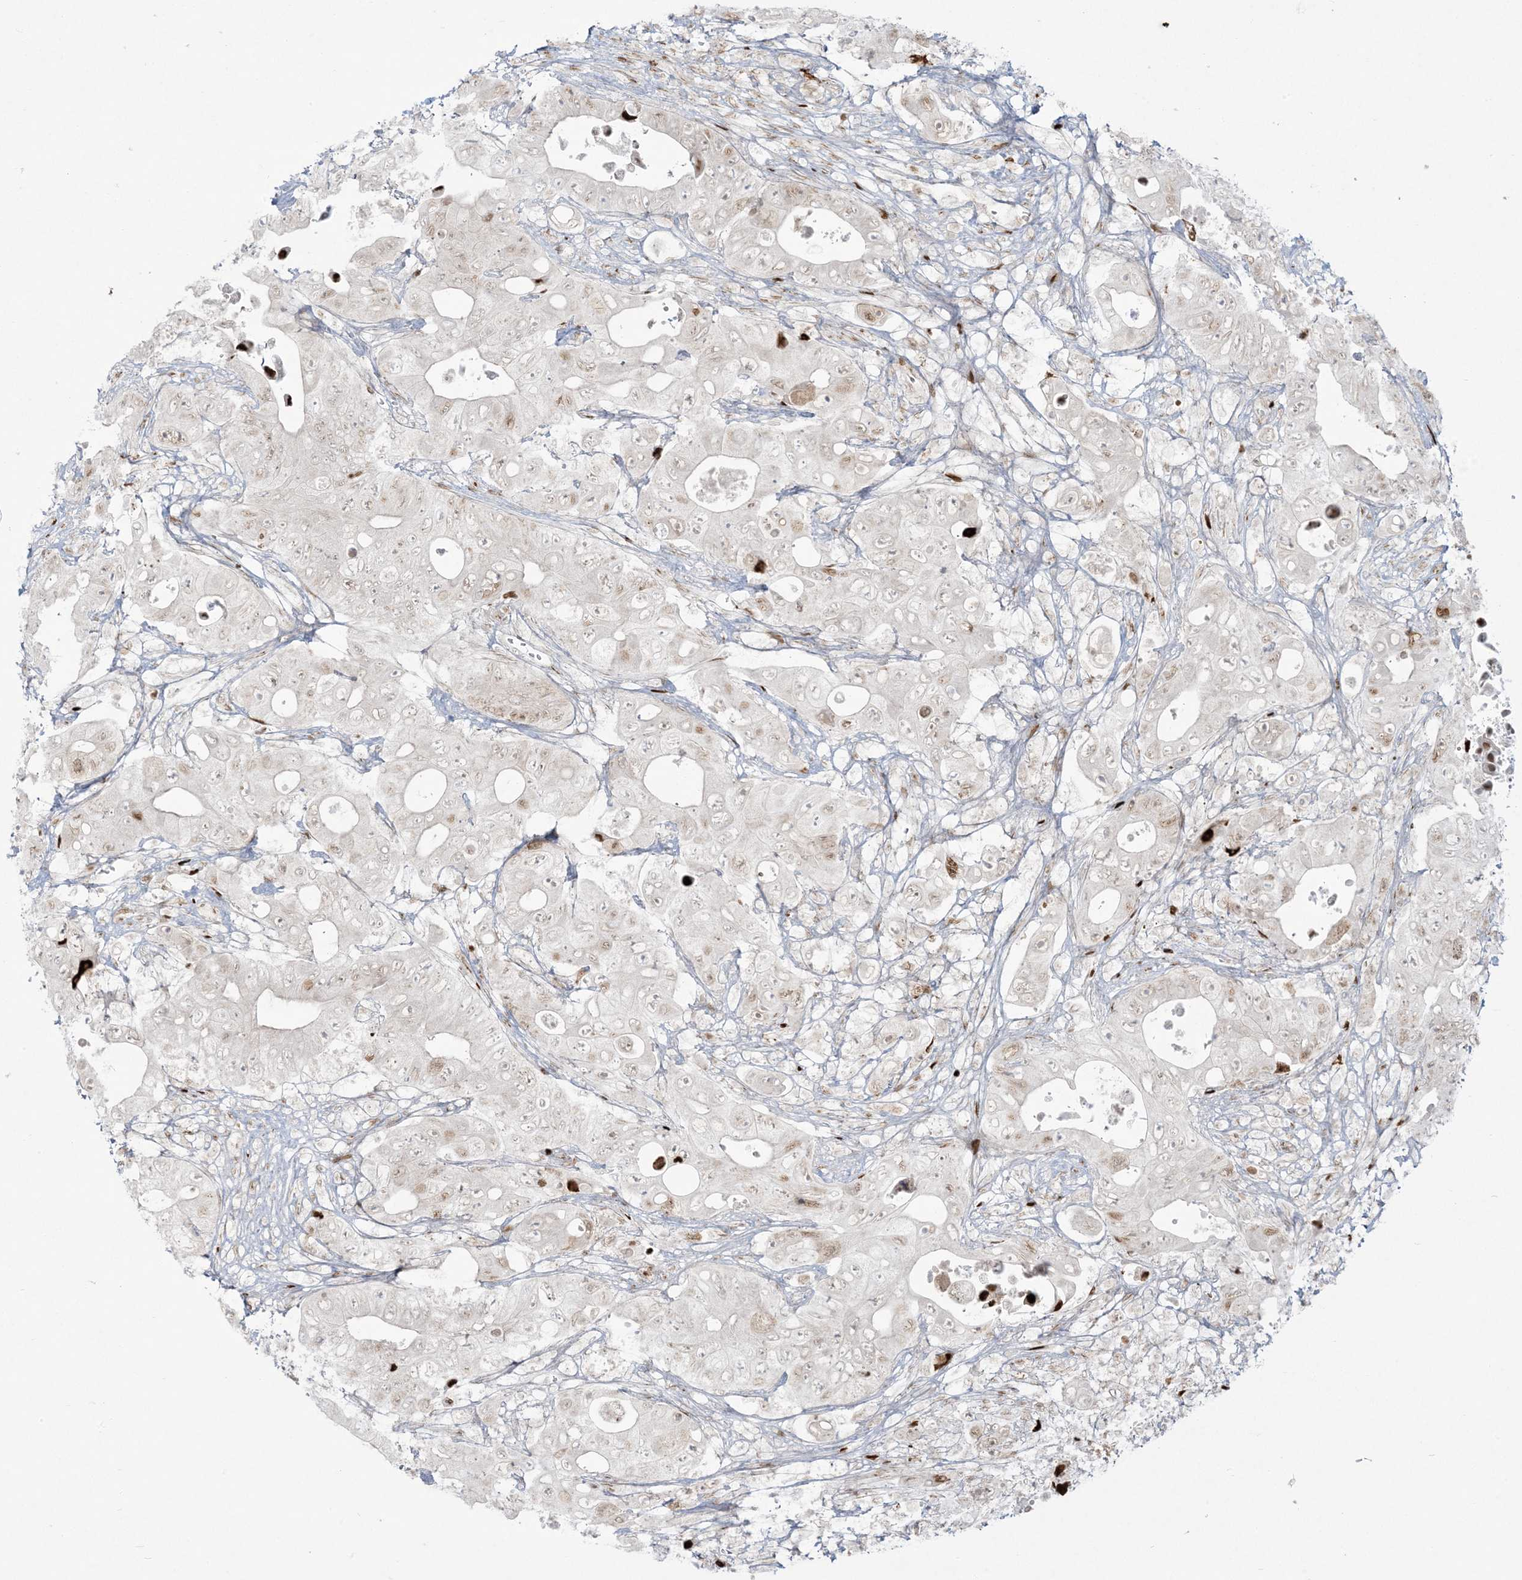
{"staining": {"intensity": "weak", "quantity": "<25%", "location": "nuclear"}, "tissue": "colorectal cancer", "cell_type": "Tumor cells", "image_type": "cancer", "snomed": [{"axis": "morphology", "description": "Adenocarcinoma, NOS"}, {"axis": "topography", "description": "Colon"}], "caption": "Immunohistochemistry micrograph of colorectal cancer stained for a protein (brown), which demonstrates no positivity in tumor cells.", "gene": "RBM10", "patient": {"sex": "female", "age": 46}}